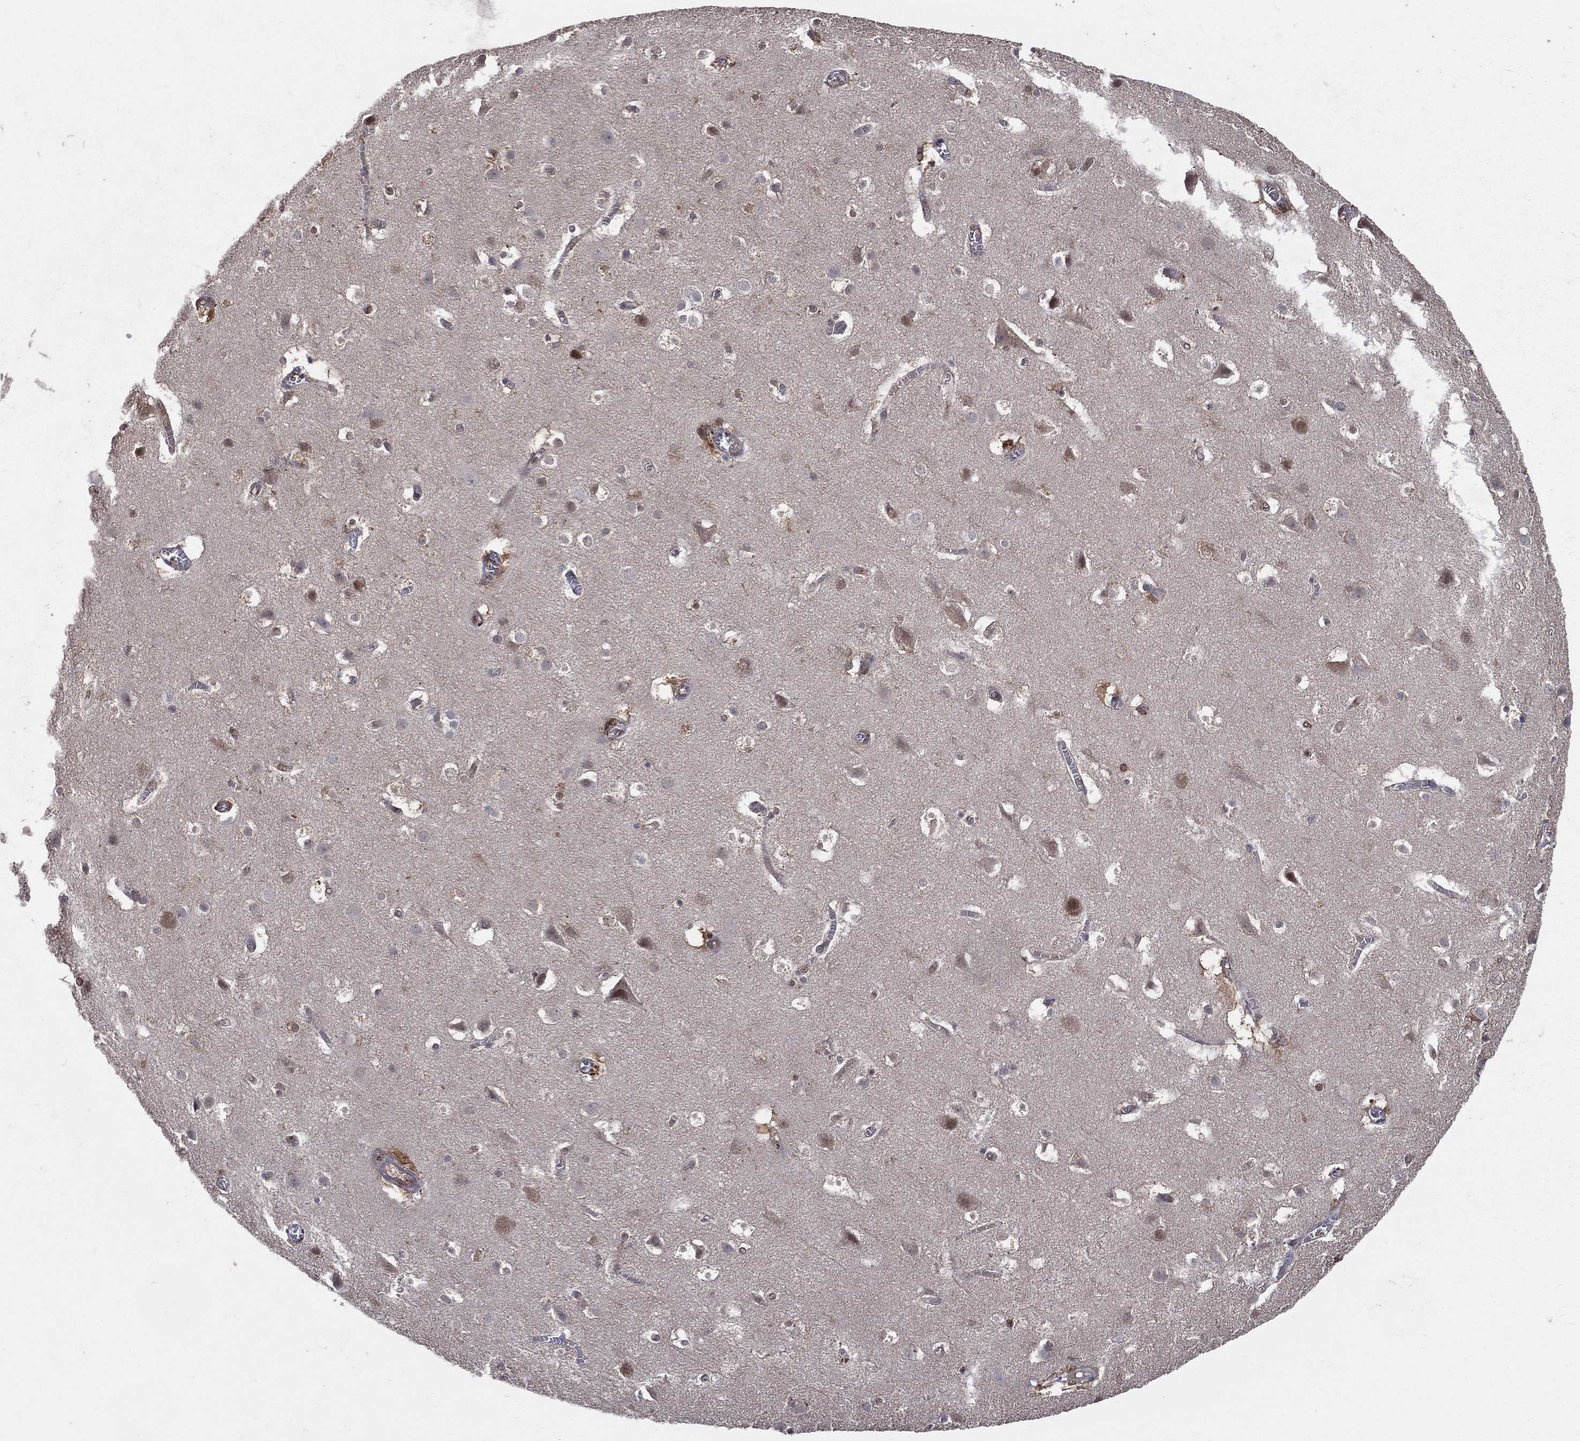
{"staining": {"intensity": "negative", "quantity": "none", "location": "none"}, "tissue": "cerebral cortex", "cell_type": "Endothelial cells", "image_type": "normal", "snomed": [{"axis": "morphology", "description": "Normal tissue, NOS"}, {"axis": "topography", "description": "Cerebral cortex"}], "caption": "Immunohistochemistry (IHC) of normal cerebral cortex demonstrates no expression in endothelial cells.", "gene": "GMPR2", "patient": {"sex": "male", "age": 59}}